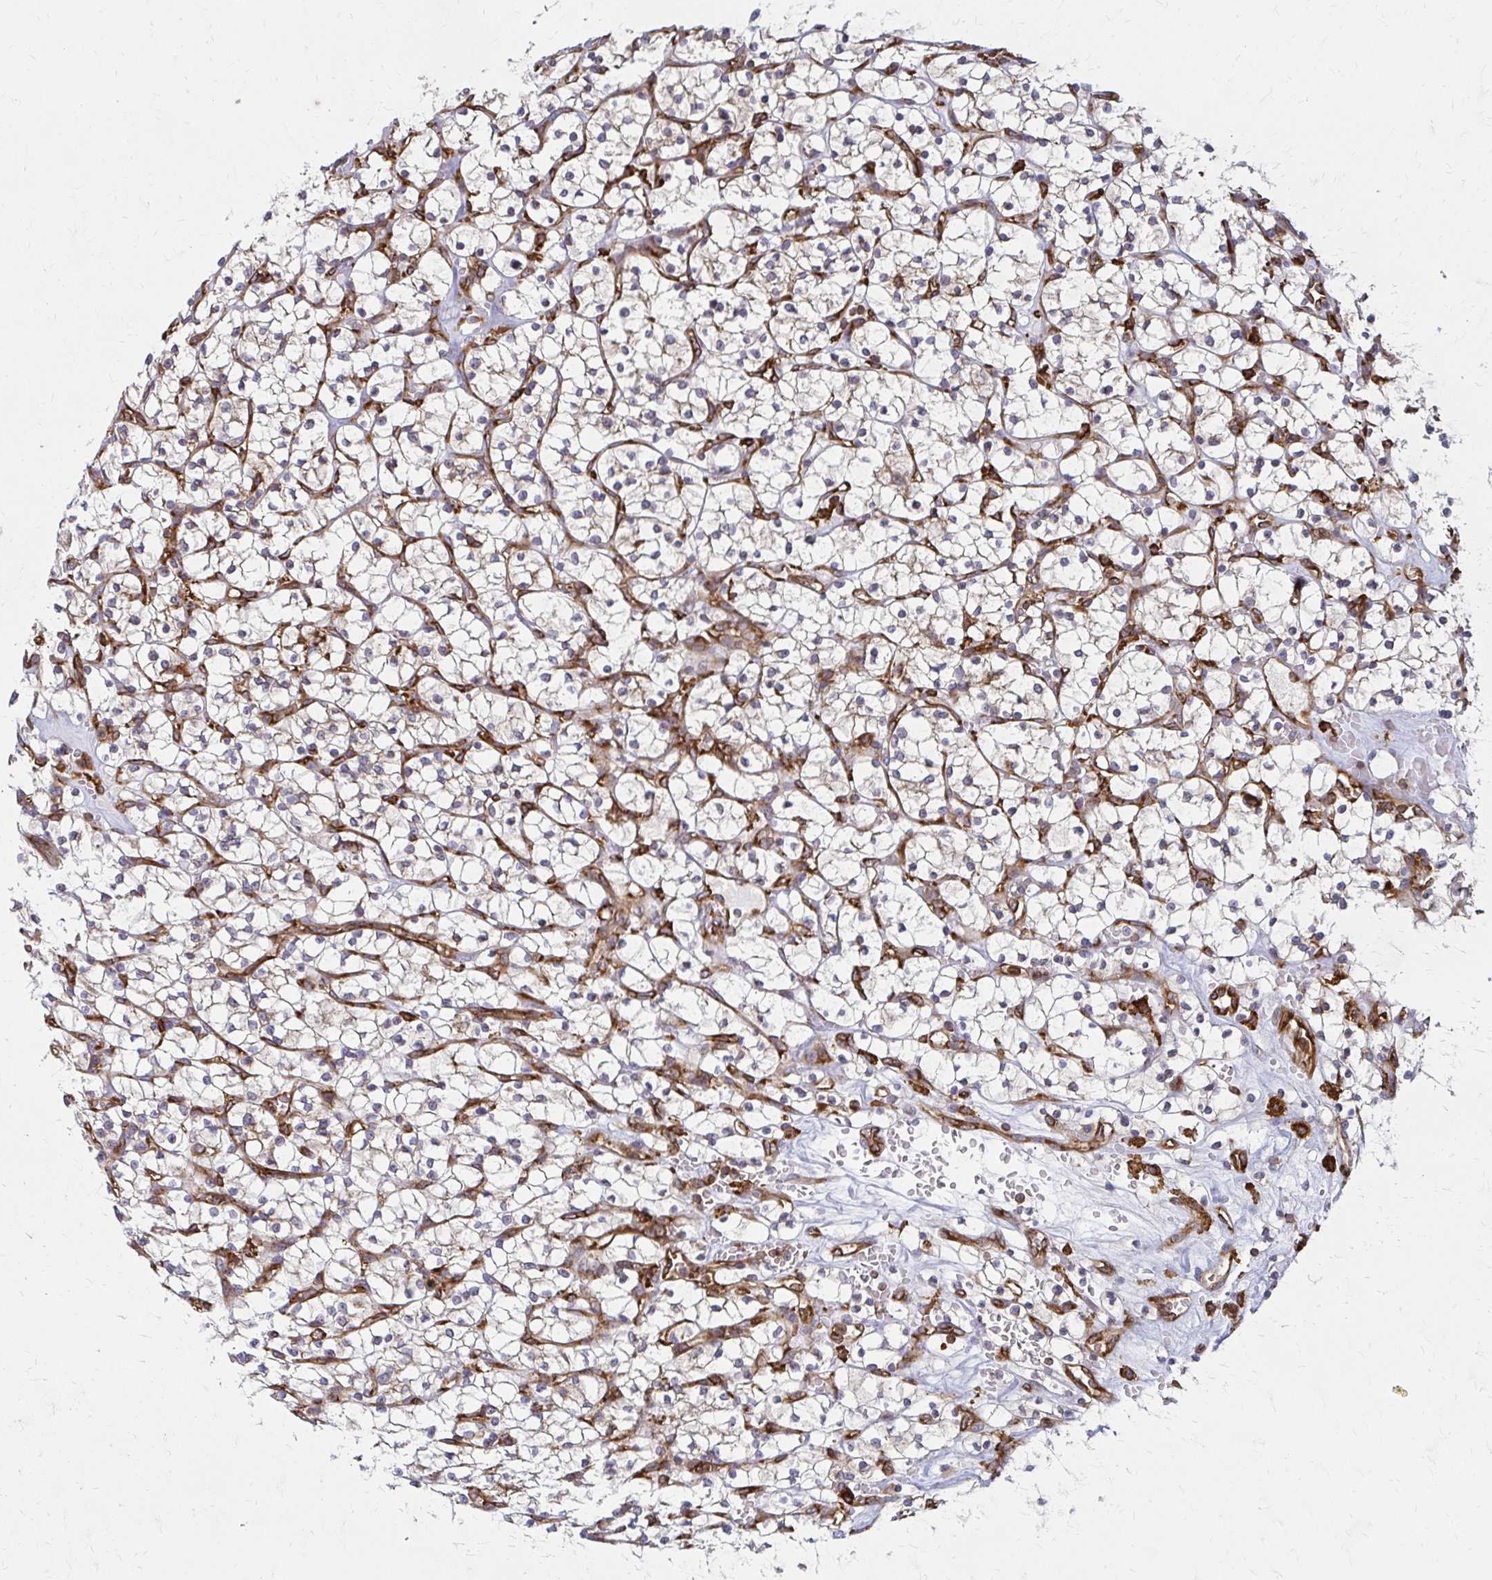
{"staining": {"intensity": "negative", "quantity": "none", "location": "none"}, "tissue": "renal cancer", "cell_type": "Tumor cells", "image_type": "cancer", "snomed": [{"axis": "morphology", "description": "Adenocarcinoma, NOS"}, {"axis": "topography", "description": "Kidney"}], "caption": "The micrograph reveals no staining of tumor cells in renal cancer (adenocarcinoma).", "gene": "WASF2", "patient": {"sex": "female", "age": 64}}